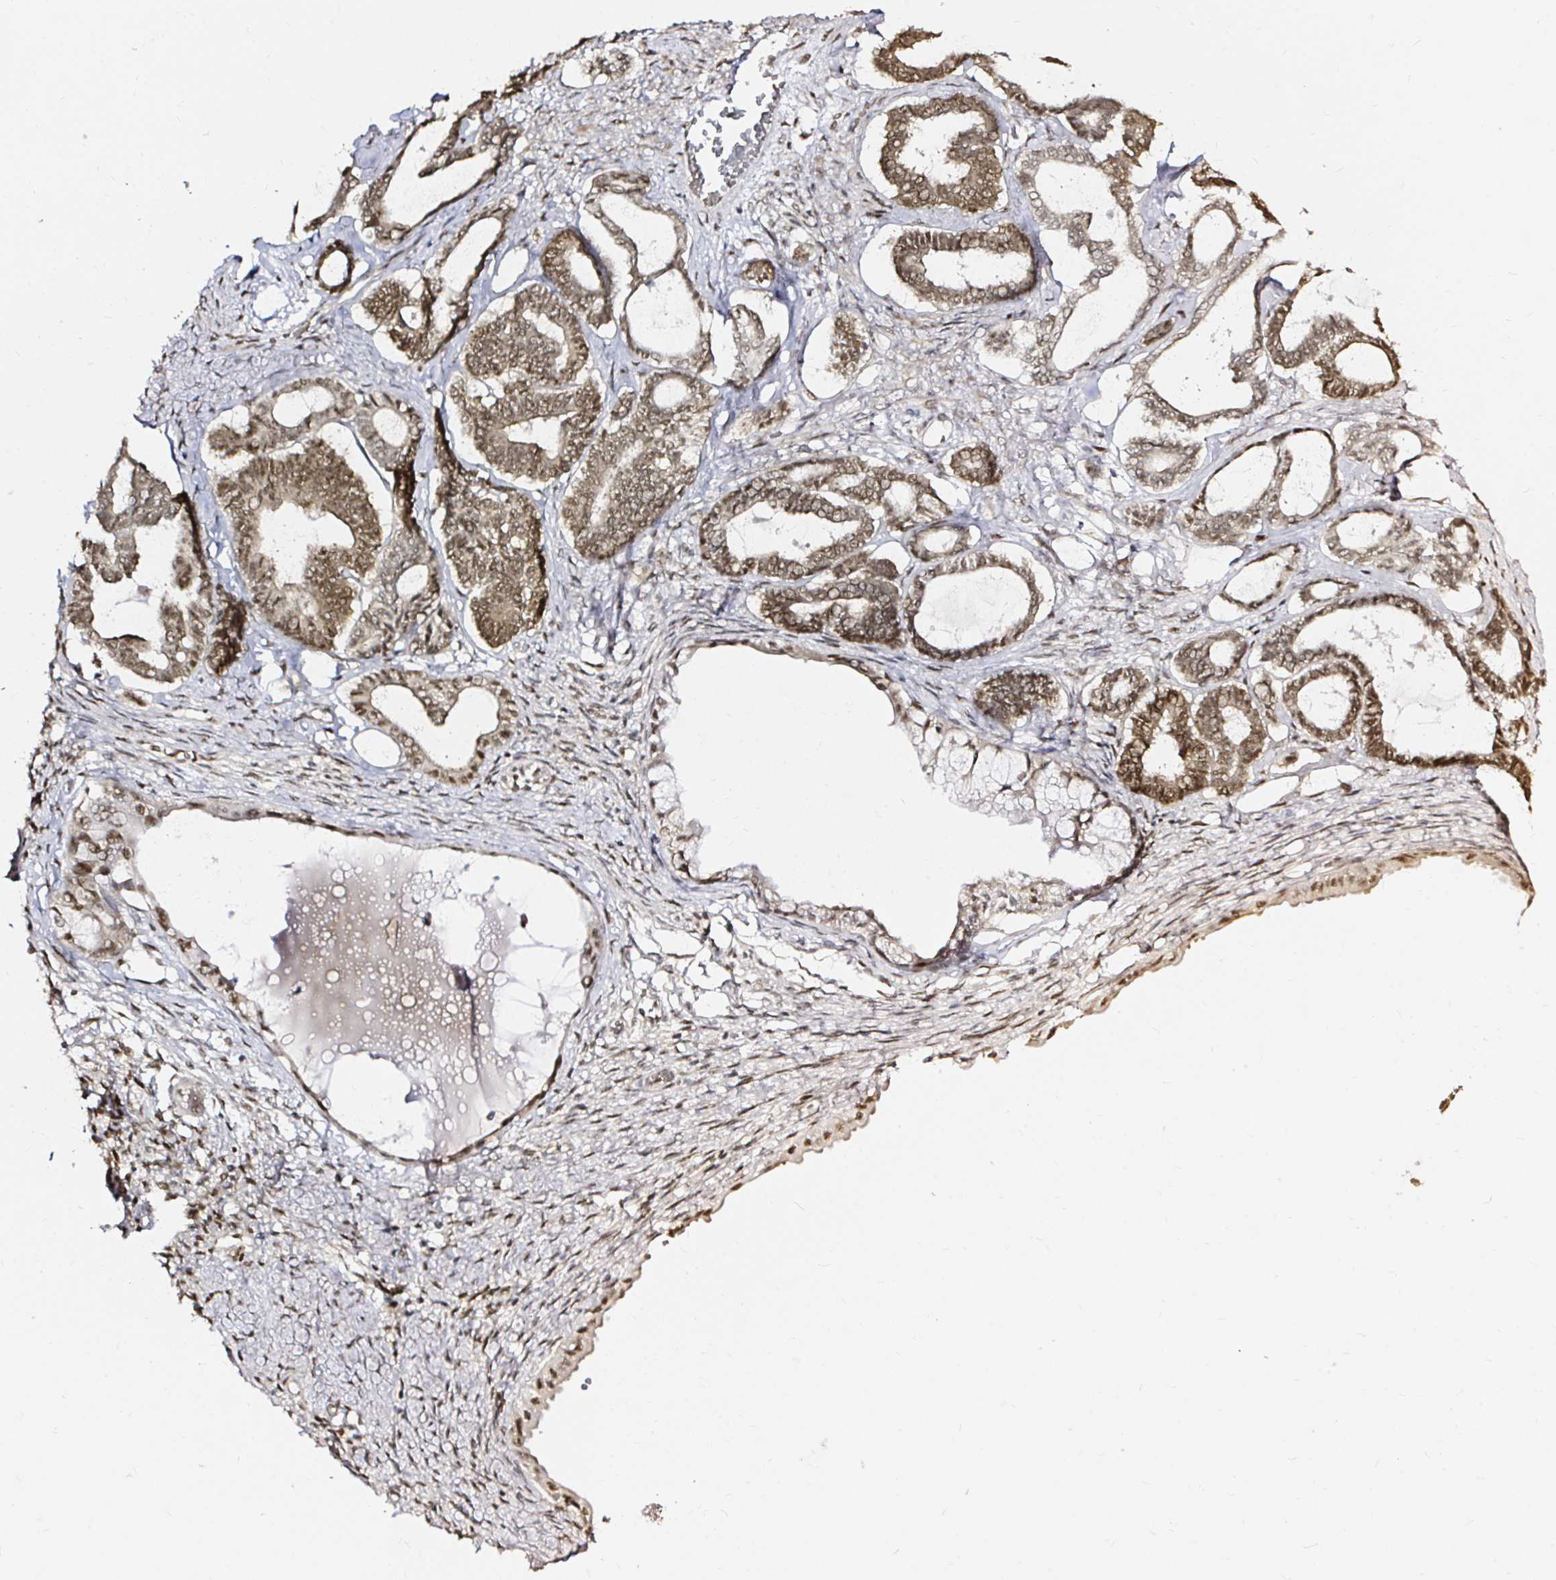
{"staining": {"intensity": "moderate", "quantity": ">75%", "location": "nuclear"}, "tissue": "ovarian cancer", "cell_type": "Tumor cells", "image_type": "cancer", "snomed": [{"axis": "morphology", "description": "Carcinoma, endometroid"}, {"axis": "topography", "description": "Ovary"}], "caption": "High-magnification brightfield microscopy of ovarian cancer stained with DAB (brown) and counterstained with hematoxylin (blue). tumor cells exhibit moderate nuclear expression is appreciated in about>75% of cells.", "gene": "SNRPC", "patient": {"sex": "female", "age": 70}}